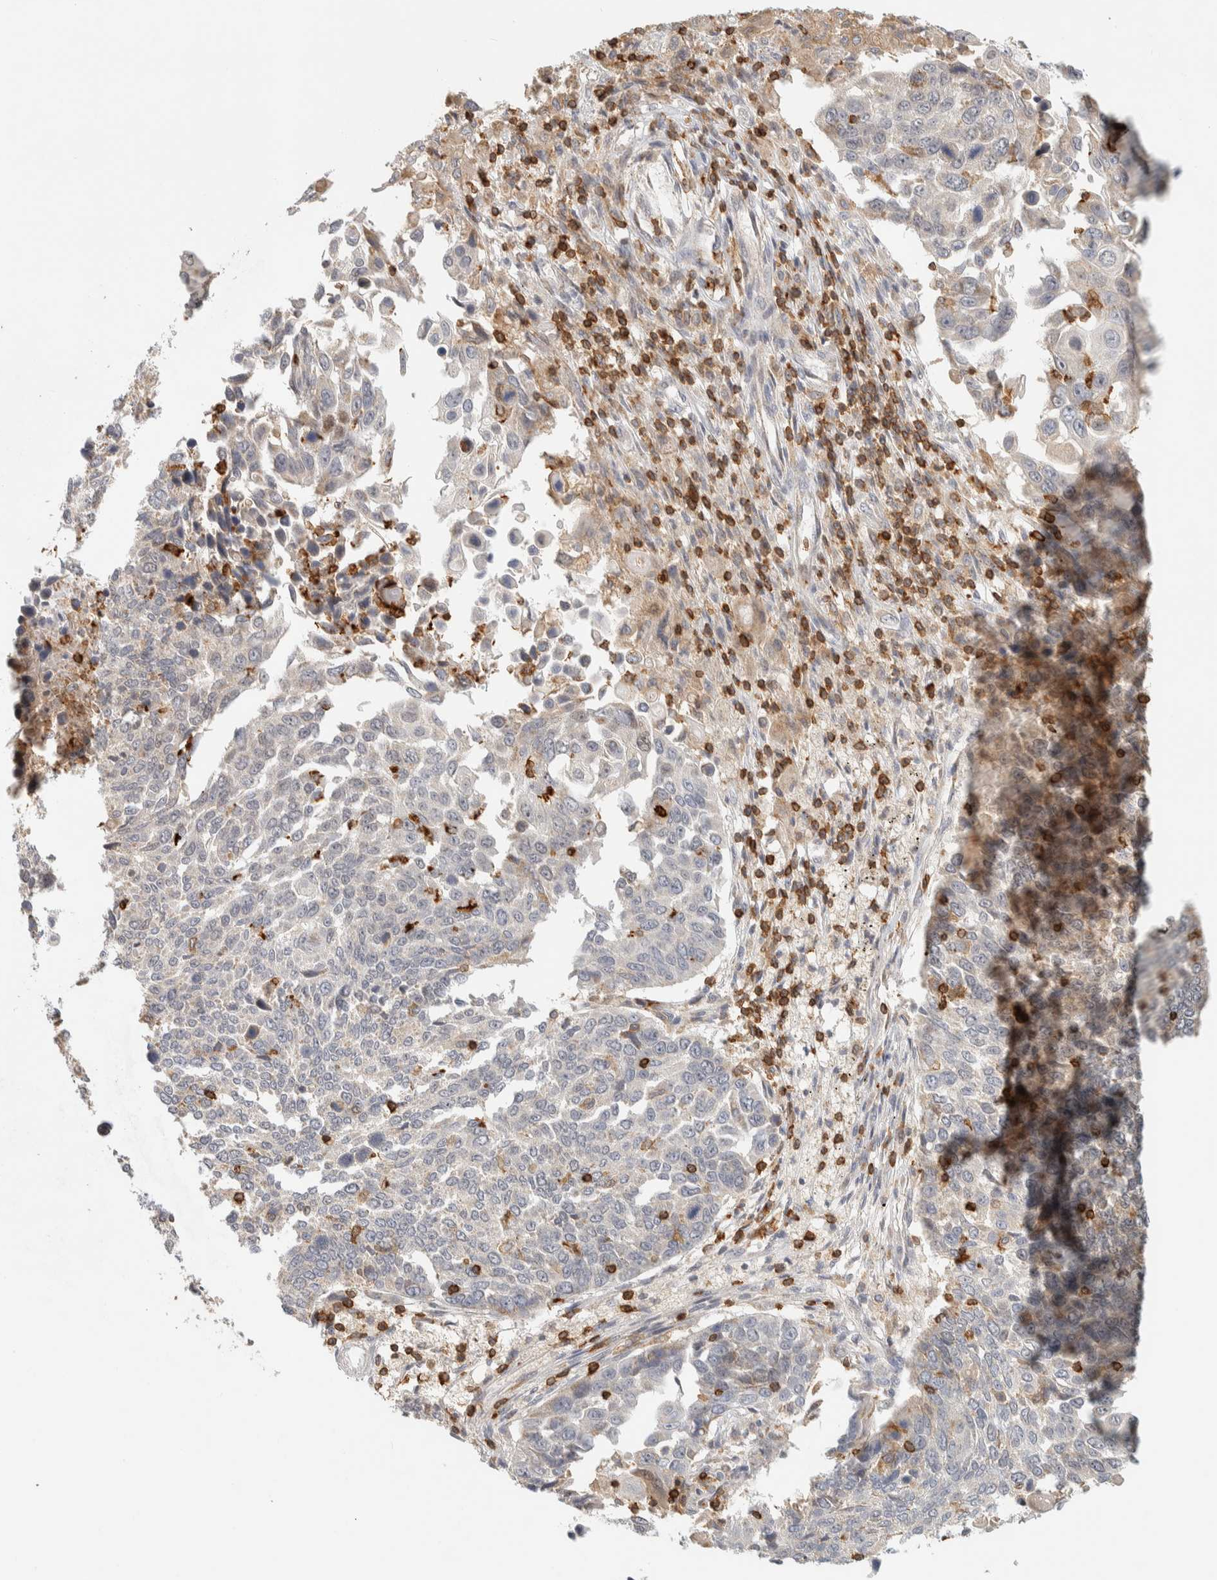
{"staining": {"intensity": "weak", "quantity": "<25%", "location": "cytoplasmic/membranous"}, "tissue": "lung cancer", "cell_type": "Tumor cells", "image_type": "cancer", "snomed": [{"axis": "morphology", "description": "Squamous cell carcinoma, NOS"}, {"axis": "topography", "description": "Lung"}], "caption": "An immunohistochemistry micrograph of lung squamous cell carcinoma is shown. There is no staining in tumor cells of lung squamous cell carcinoma. (Stains: DAB (3,3'-diaminobenzidine) immunohistochemistry with hematoxylin counter stain, Microscopy: brightfield microscopy at high magnification).", "gene": "RUNDC1", "patient": {"sex": "male", "age": 66}}